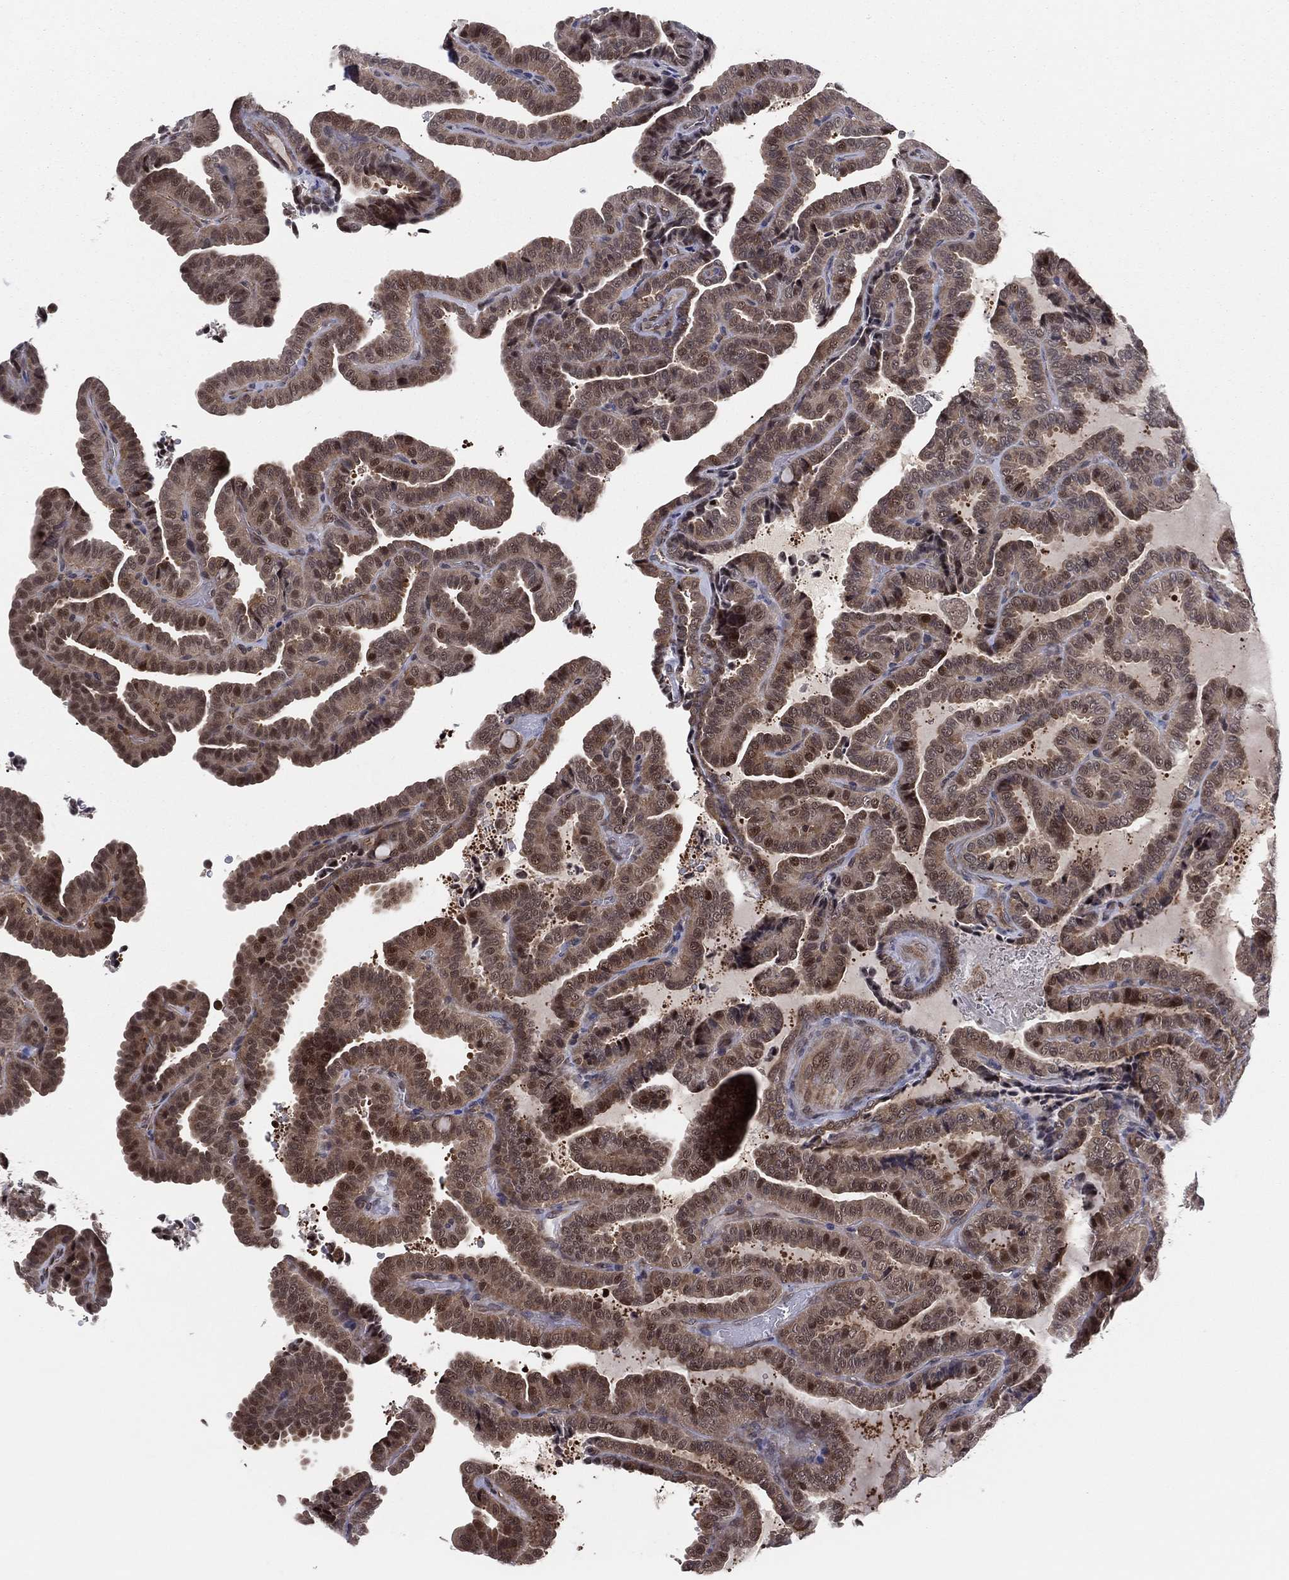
{"staining": {"intensity": "moderate", "quantity": "25%-75%", "location": "cytoplasmic/membranous,nuclear"}, "tissue": "thyroid cancer", "cell_type": "Tumor cells", "image_type": "cancer", "snomed": [{"axis": "morphology", "description": "Papillary adenocarcinoma, NOS"}, {"axis": "topography", "description": "Thyroid gland"}], "caption": "Human thyroid cancer stained for a protein (brown) shows moderate cytoplasmic/membranous and nuclear positive staining in approximately 25%-75% of tumor cells.", "gene": "ICOSLG", "patient": {"sex": "female", "age": 39}}